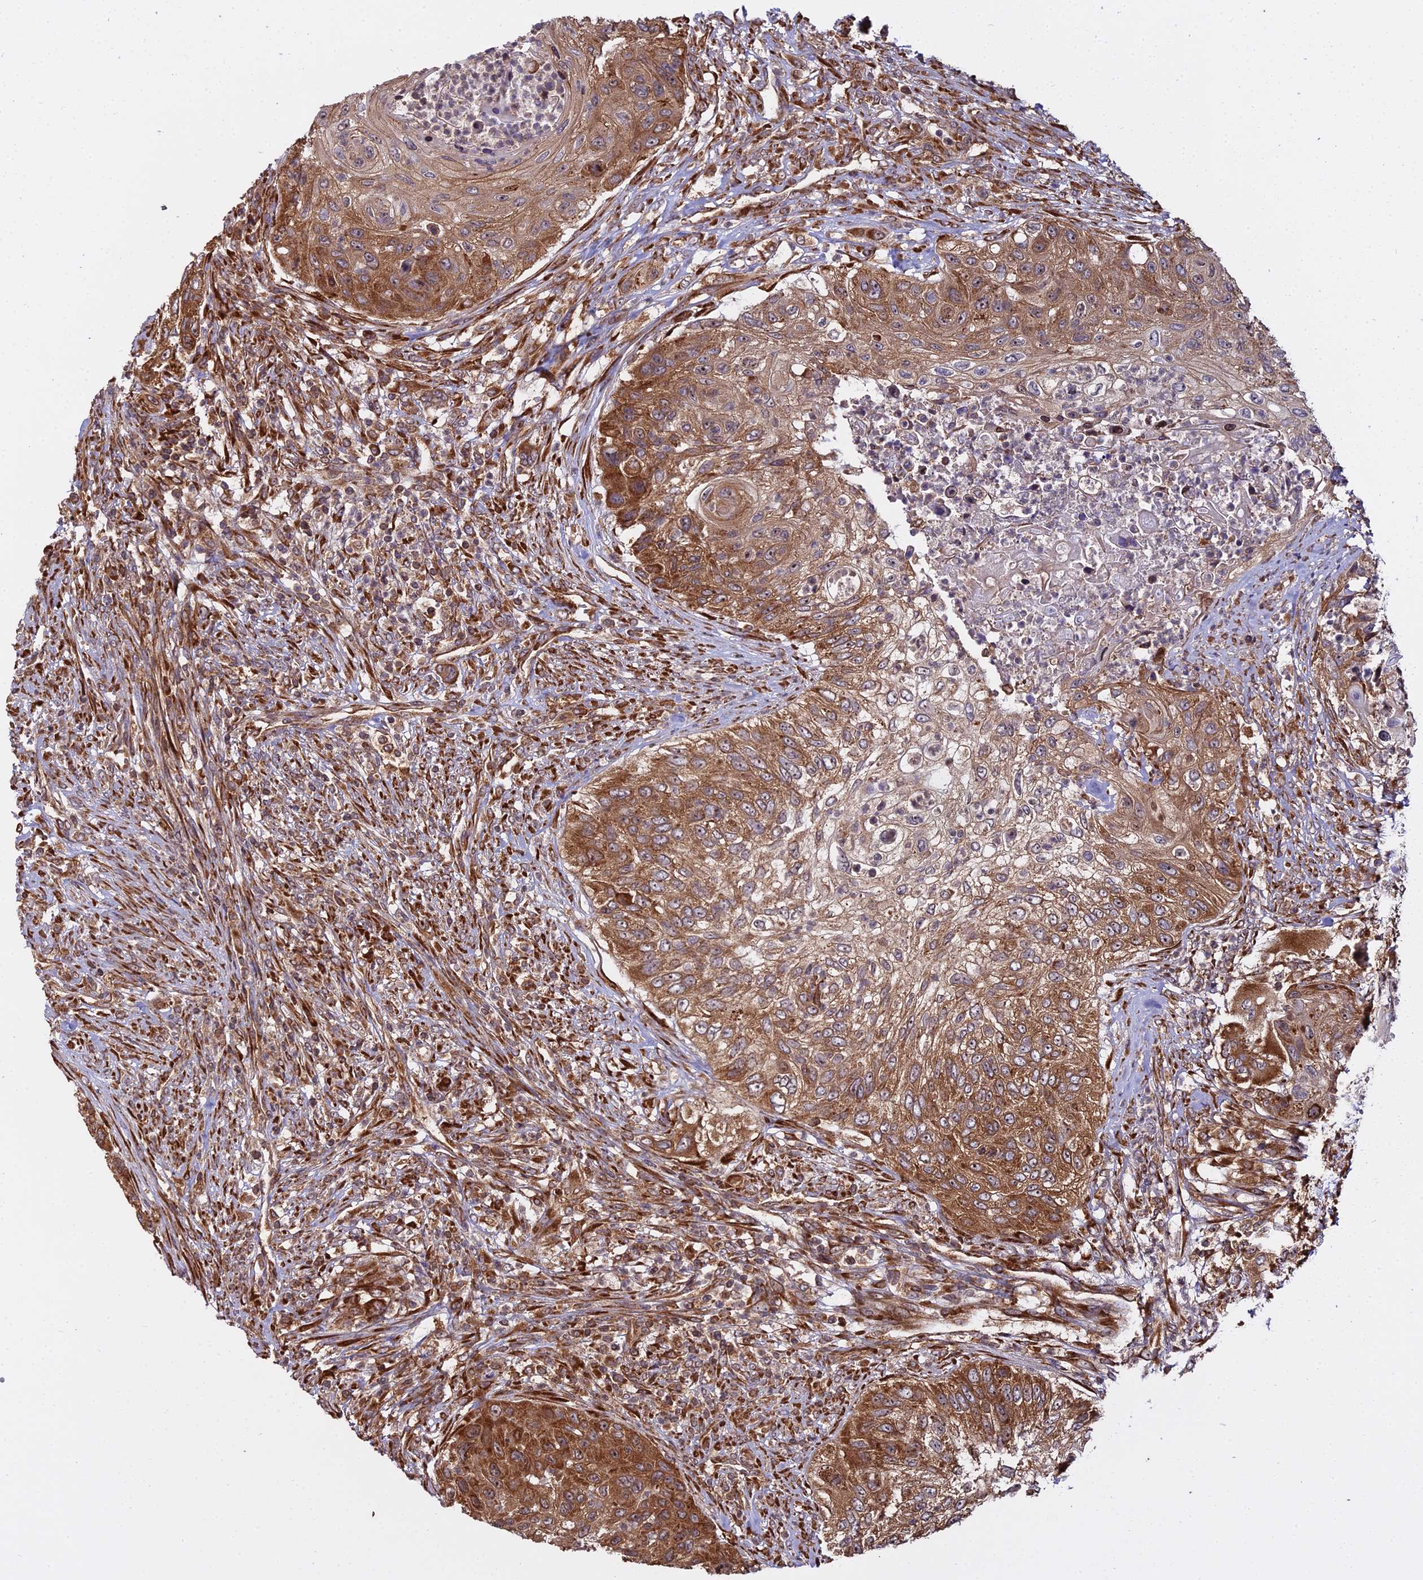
{"staining": {"intensity": "strong", "quantity": "25%-75%", "location": "cytoplasmic/membranous,nuclear"}, "tissue": "urothelial cancer", "cell_type": "Tumor cells", "image_type": "cancer", "snomed": [{"axis": "morphology", "description": "Urothelial carcinoma, High grade"}, {"axis": "topography", "description": "Urinary bladder"}], "caption": "Immunohistochemical staining of human urothelial cancer shows high levels of strong cytoplasmic/membranous and nuclear expression in about 25%-75% of tumor cells.", "gene": "RPL26", "patient": {"sex": "female", "age": 60}}